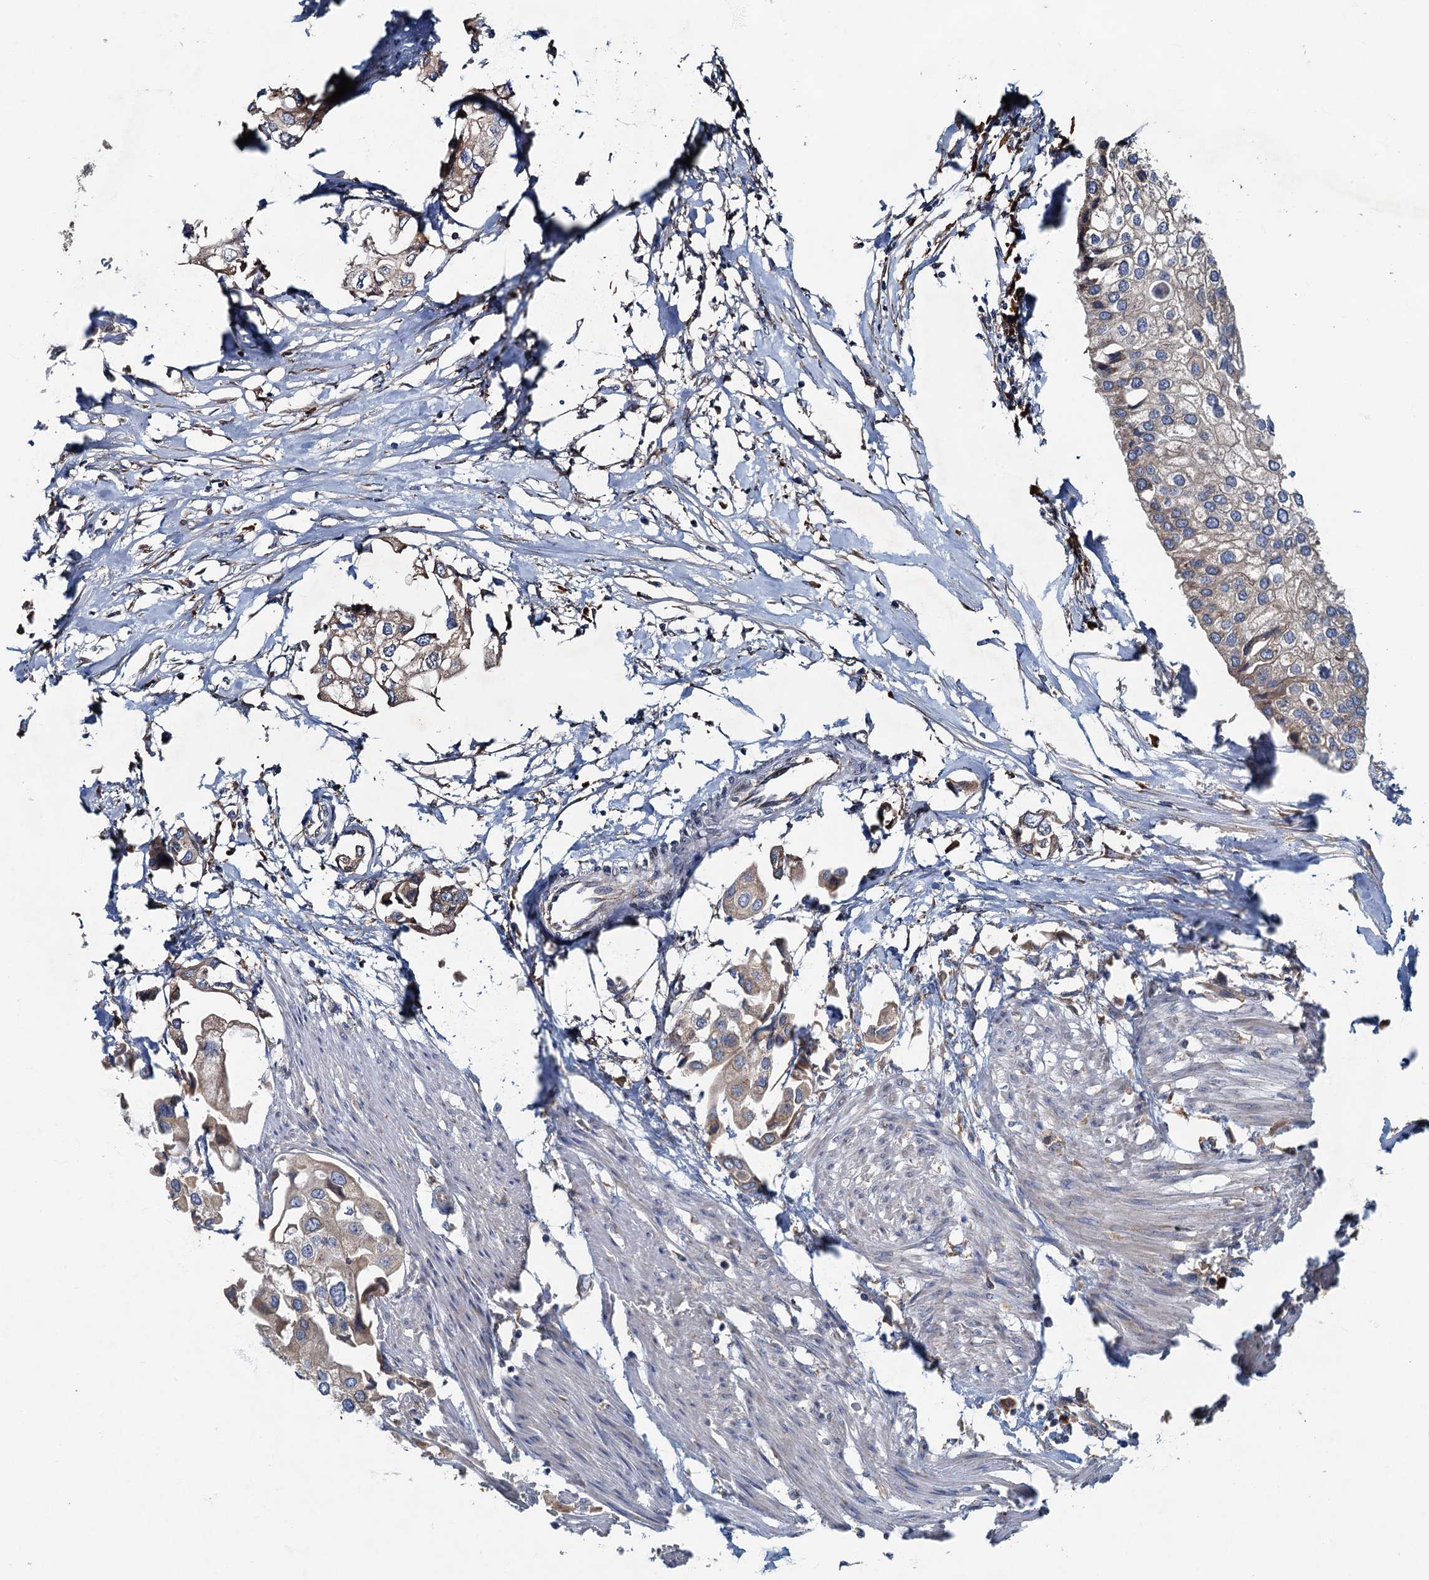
{"staining": {"intensity": "weak", "quantity": ">75%", "location": "cytoplasmic/membranous"}, "tissue": "urothelial cancer", "cell_type": "Tumor cells", "image_type": "cancer", "snomed": [{"axis": "morphology", "description": "Urothelial carcinoma, High grade"}, {"axis": "topography", "description": "Urinary bladder"}], "caption": "Urothelial cancer tissue reveals weak cytoplasmic/membranous expression in about >75% of tumor cells", "gene": "SPDYC", "patient": {"sex": "male", "age": 64}}